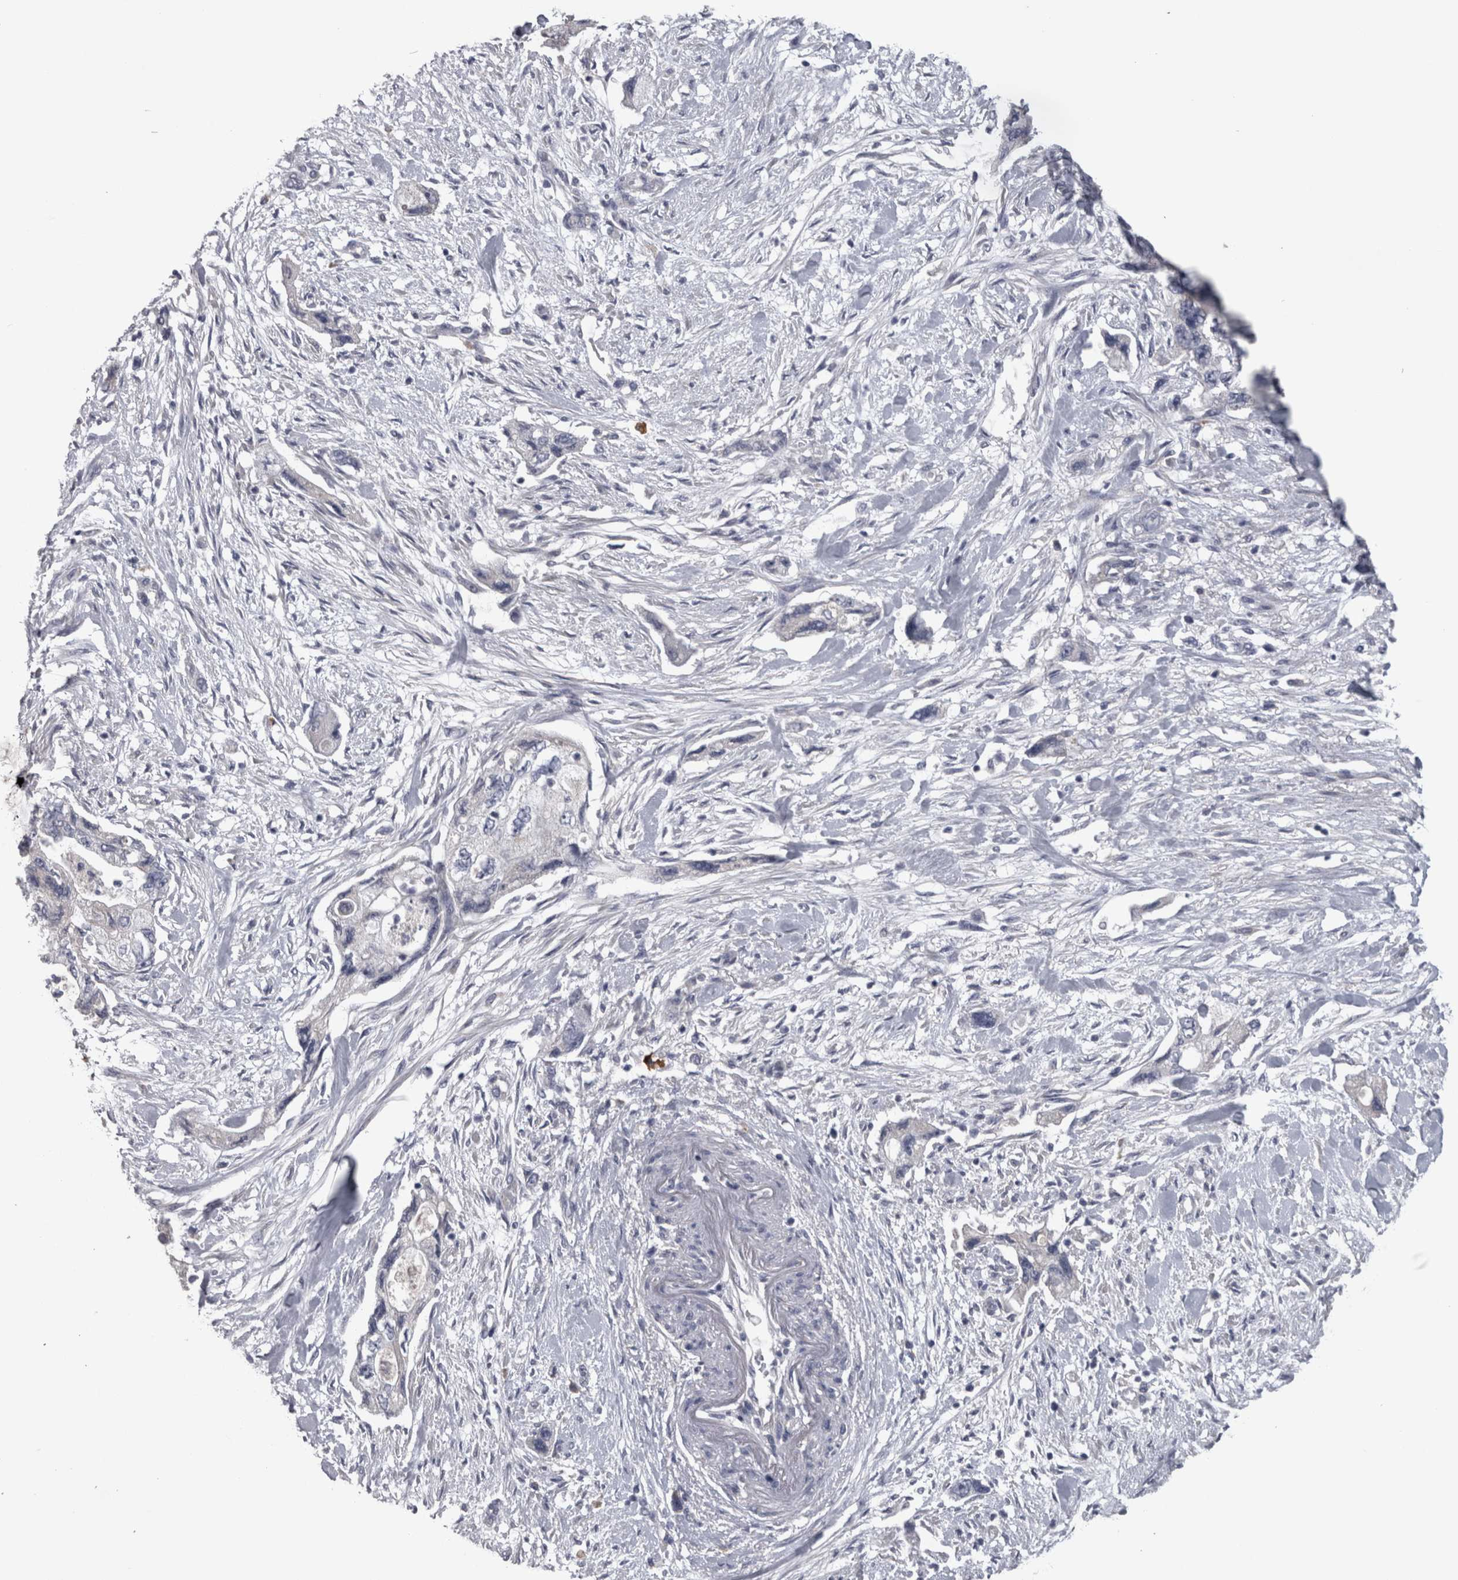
{"staining": {"intensity": "negative", "quantity": "none", "location": "none"}, "tissue": "pancreatic cancer", "cell_type": "Tumor cells", "image_type": "cancer", "snomed": [{"axis": "morphology", "description": "Adenocarcinoma, NOS"}, {"axis": "topography", "description": "Pancreas"}], "caption": "Image shows no significant protein positivity in tumor cells of adenocarcinoma (pancreatic). (Brightfield microscopy of DAB (3,3'-diaminobenzidine) immunohistochemistry (IHC) at high magnification).", "gene": "DBT", "patient": {"sex": "female", "age": 73}}